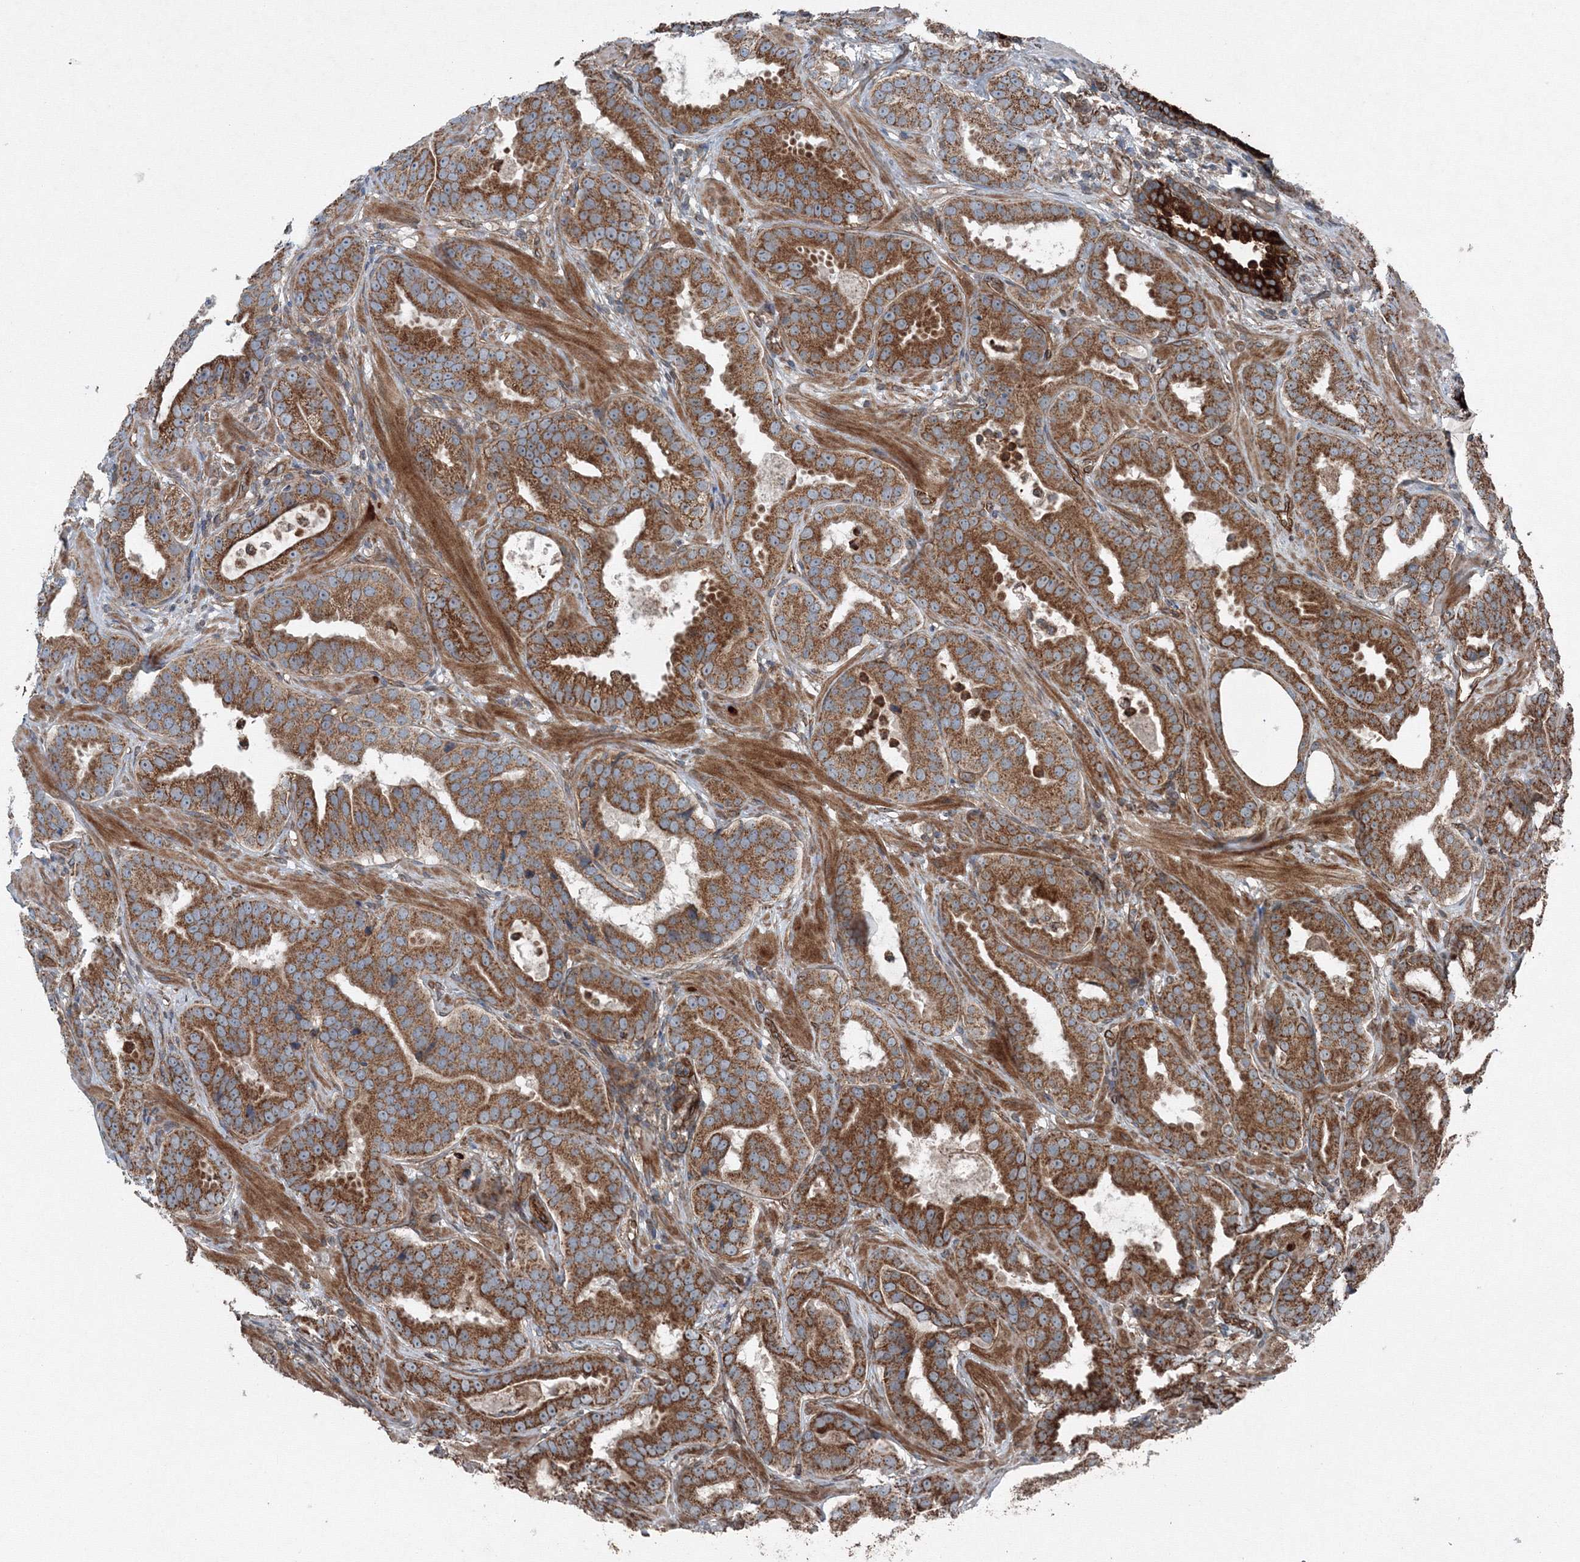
{"staining": {"intensity": "strong", "quantity": ">75%", "location": "cytoplasmic/membranous"}, "tissue": "prostate cancer", "cell_type": "Tumor cells", "image_type": "cancer", "snomed": [{"axis": "morphology", "description": "Adenocarcinoma, Low grade"}, {"axis": "topography", "description": "Prostate"}], "caption": "The immunohistochemical stain labels strong cytoplasmic/membranous expression in tumor cells of low-grade adenocarcinoma (prostate) tissue.", "gene": "COPS7B", "patient": {"sex": "male", "age": 59}}